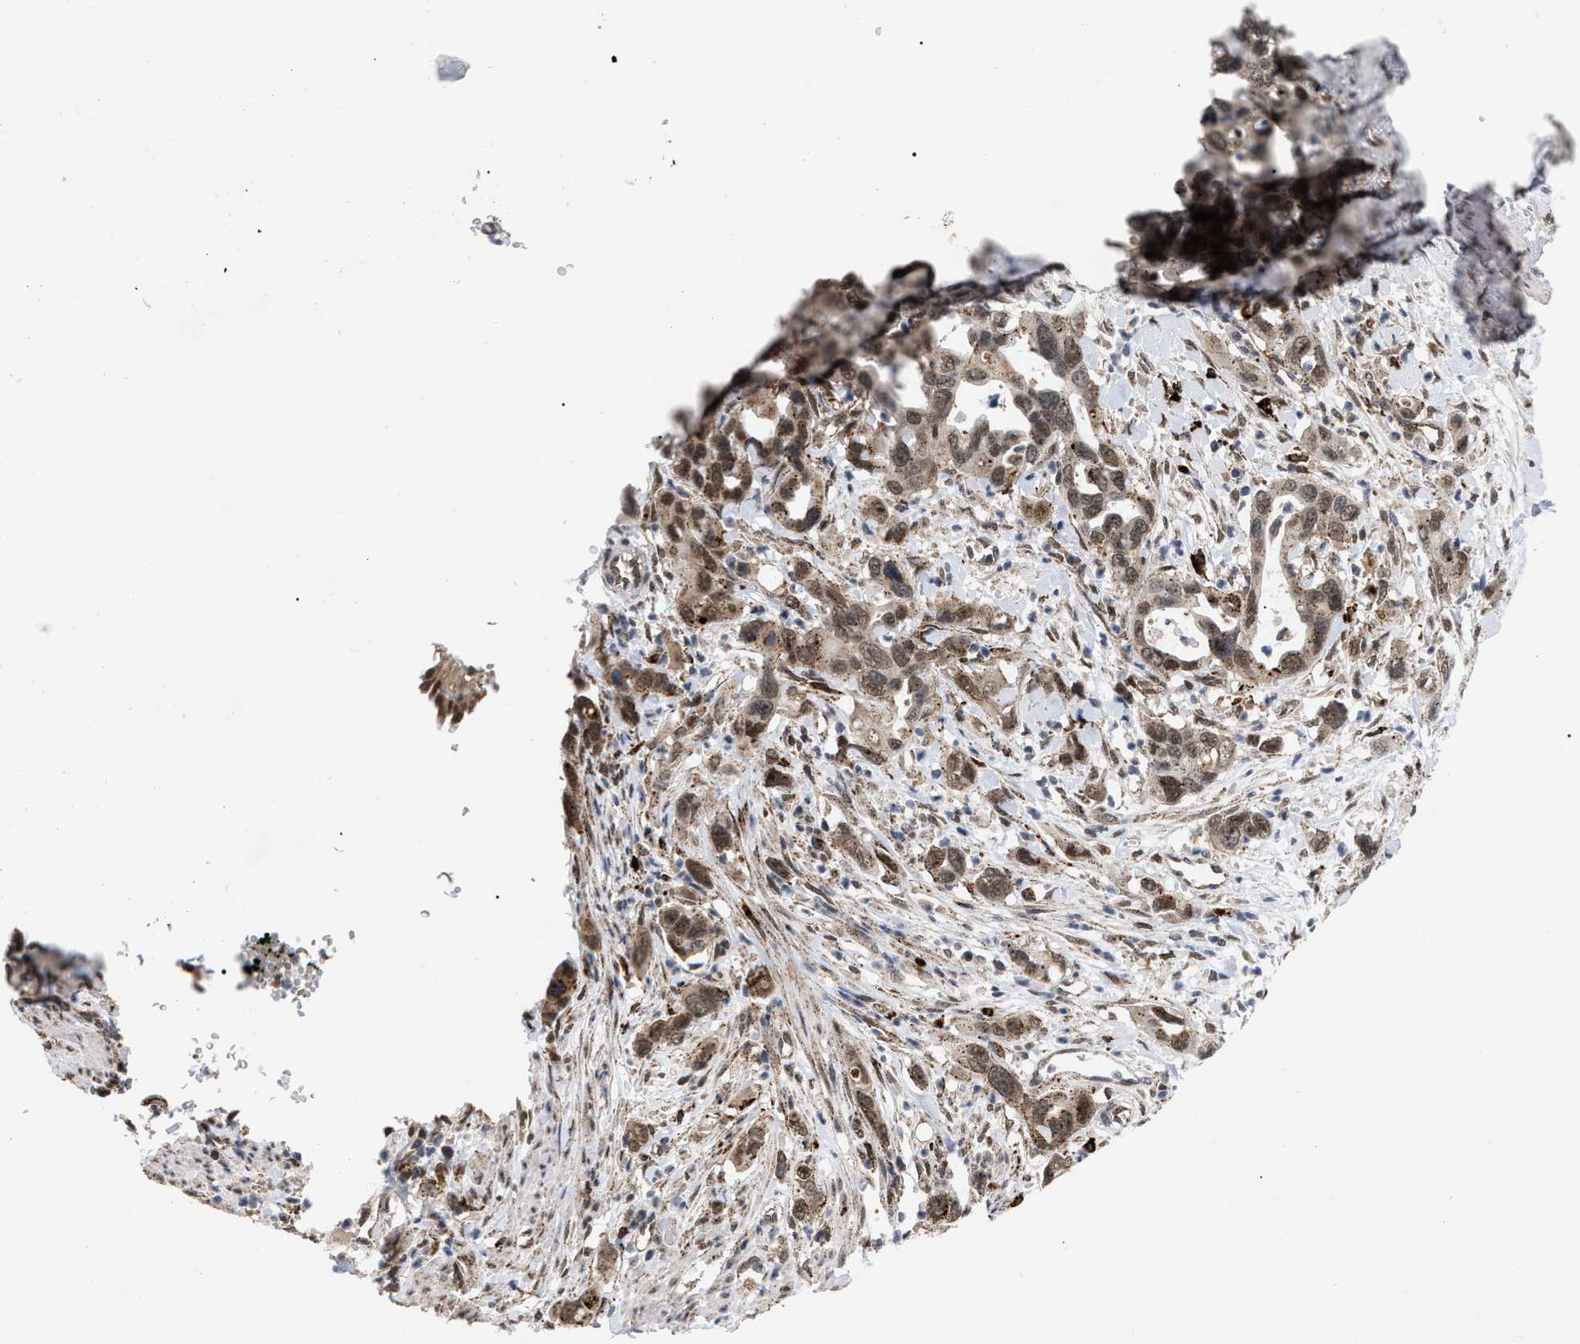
{"staining": {"intensity": "moderate", "quantity": ">75%", "location": "cytoplasmic/membranous,nuclear"}, "tissue": "pancreatic cancer", "cell_type": "Tumor cells", "image_type": "cancer", "snomed": [{"axis": "morphology", "description": "Adenocarcinoma, NOS"}, {"axis": "topography", "description": "Pancreas"}], "caption": "DAB immunohistochemical staining of human pancreatic cancer reveals moderate cytoplasmic/membranous and nuclear protein positivity in approximately >75% of tumor cells. (Stains: DAB (3,3'-diaminobenzidine) in brown, nuclei in blue, Microscopy: brightfield microscopy at high magnification).", "gene": "UPF1", "patient": {"sex": "female", "age": 70}}